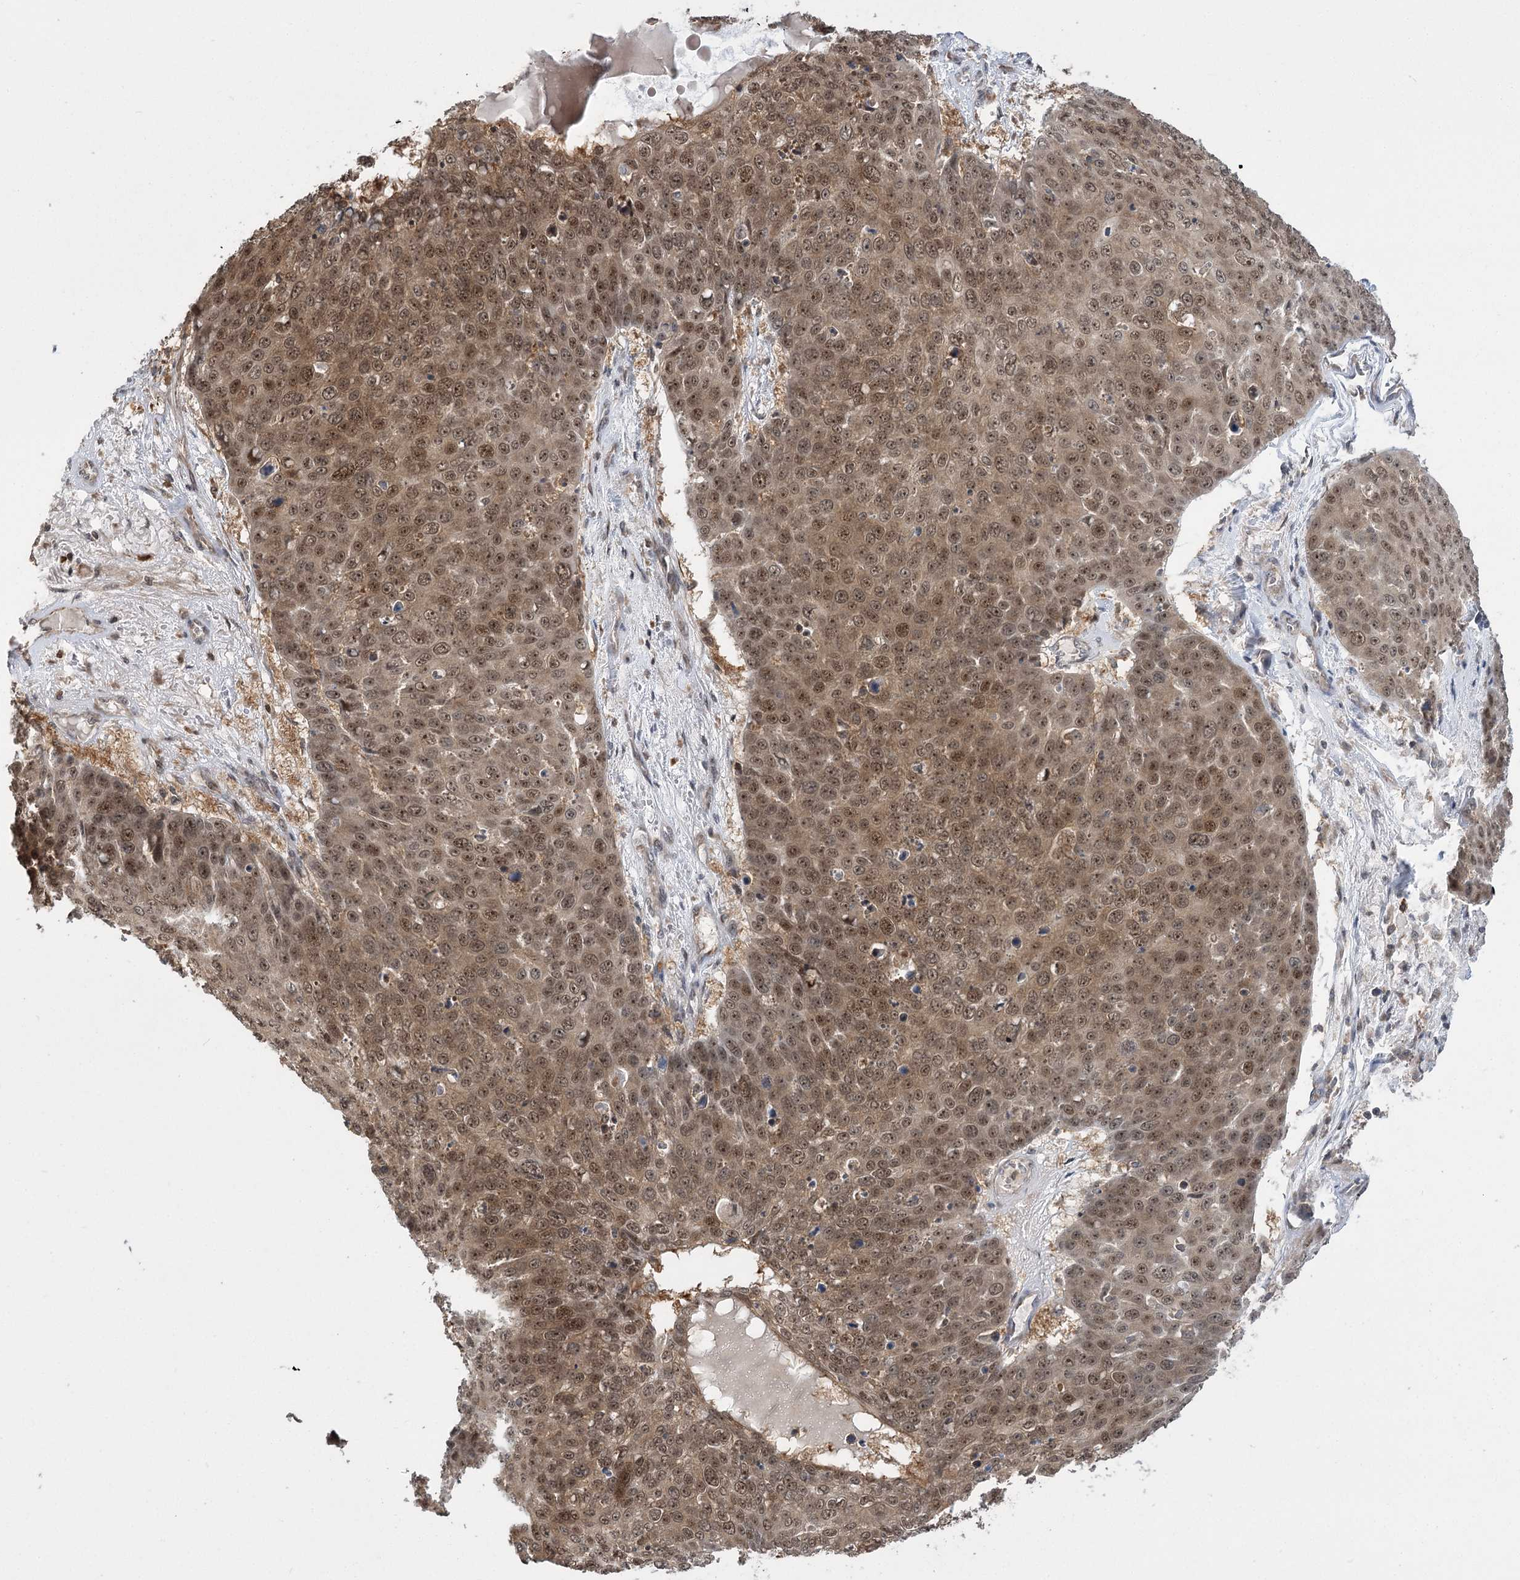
{"staining": {"intensity": "moderate", "quantity": ">75%", "location": "cytoplasmic/membranous,nuclear"}, "tissue": "skin cancer", "cell_type": "Tumor cells", "image_type": "cancer", "snomed": [{"axis": "morphology", "description": "Squamous cell carcinoma, NOS"}, {"axis": "topography", "description": "Skin"}], "caption": "Tumor cells show medium levels of moderate cytoplasmic/membranous and nuclear staining in approximately >75% of cells in human squamous cell carcinoma (skin).", "gene": "SERGEF", "patient": {"sex": "male", "age": 71}}